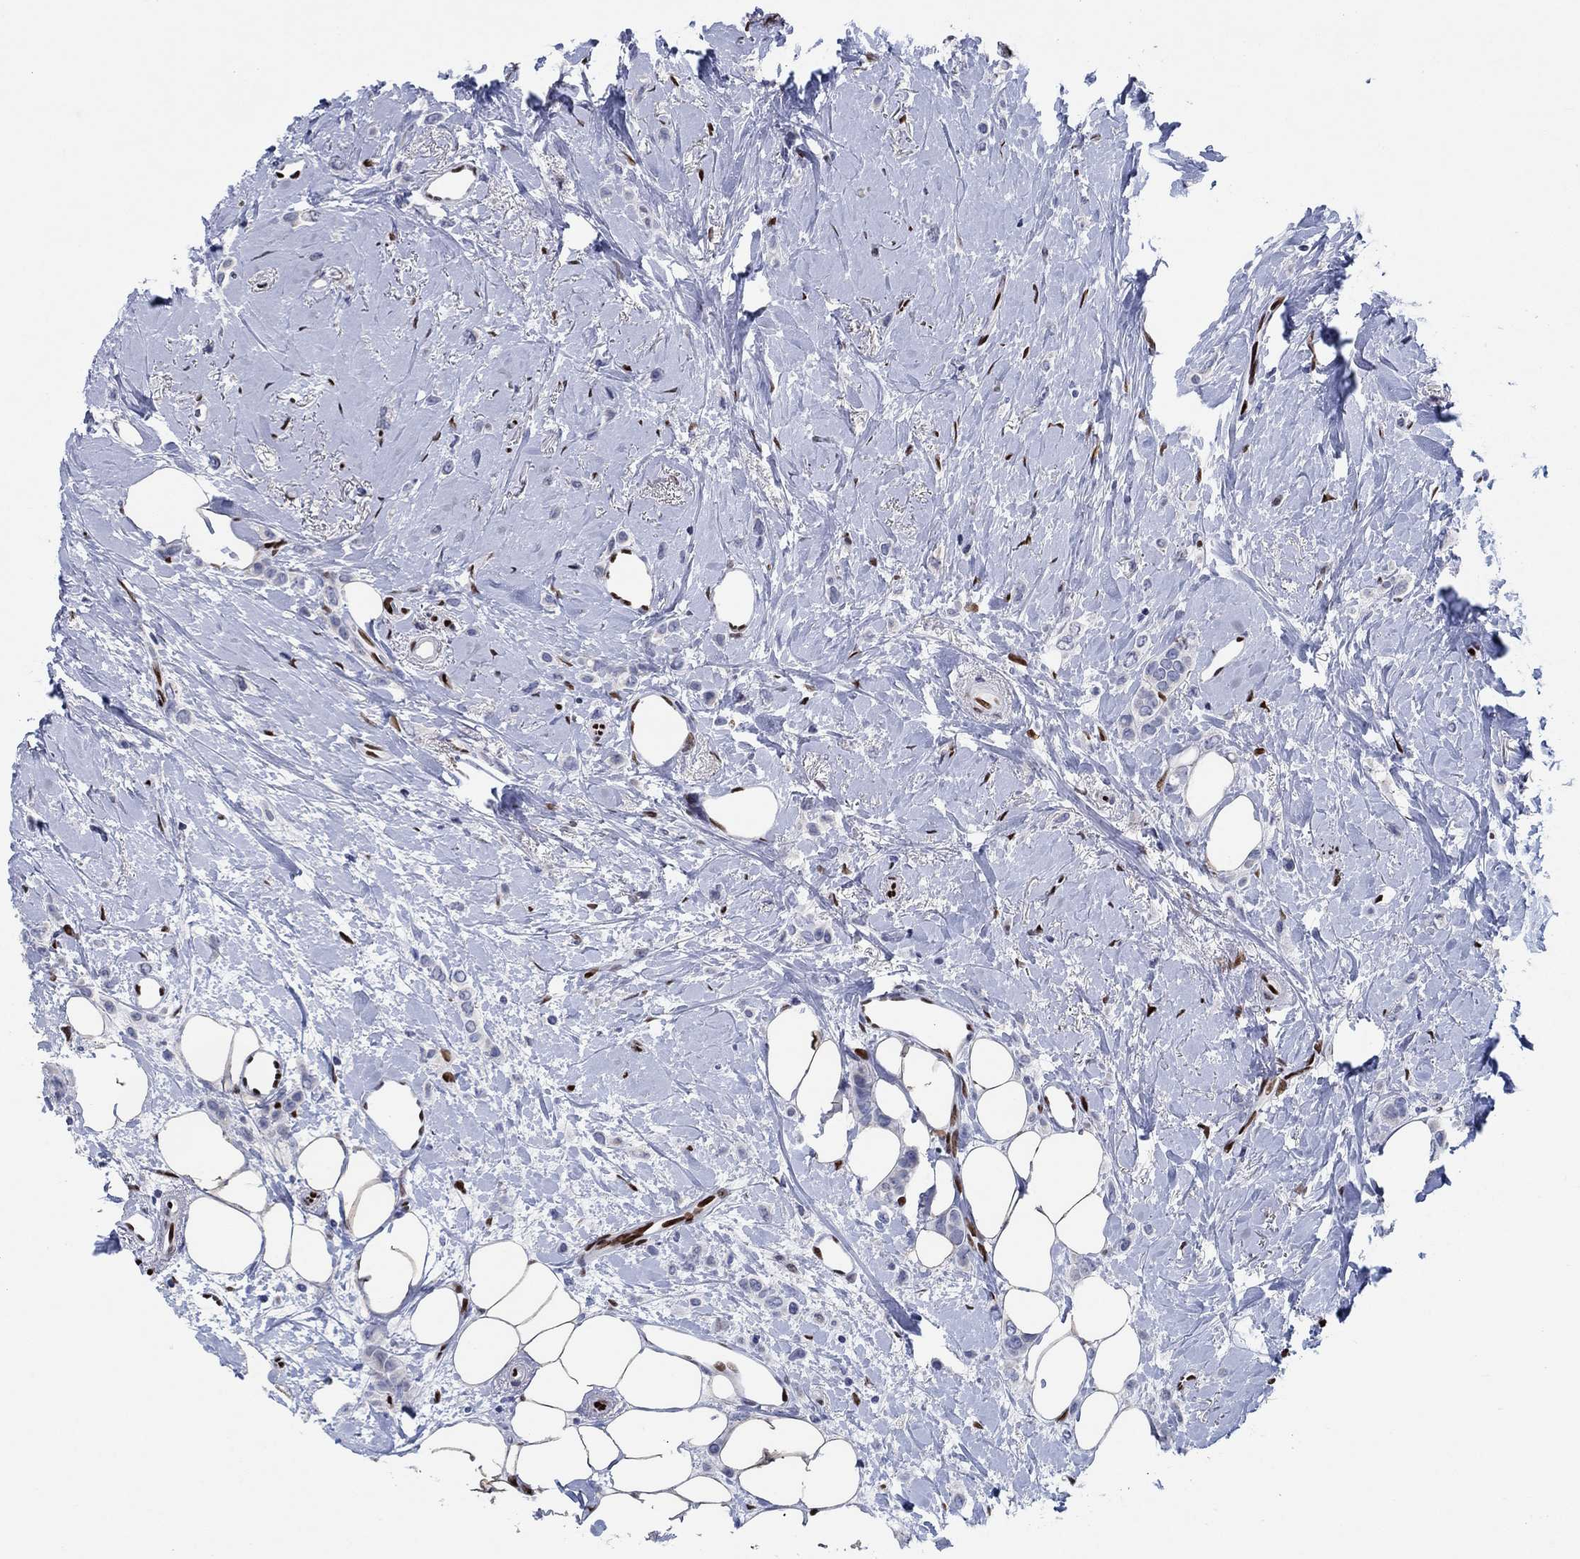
{"staining": {"intensity": "negative", "quantity": "none", "location": "none"}, "tissue": "breast cancer", "cell_type": "Tumor cells", "image_type": "cancer", "snomed": [{"axis": "morphology", "description": "Lobular carcinoma"}, {"axis": "topography", "description": "Breast"}], "caption": "Immunohistochemistry histopathology image of breast cancer stained for a protein (brown), which shows no staining in tumor cells.", "gene": "ZEB1", "patient": {"sex": "female", "age": 66}}